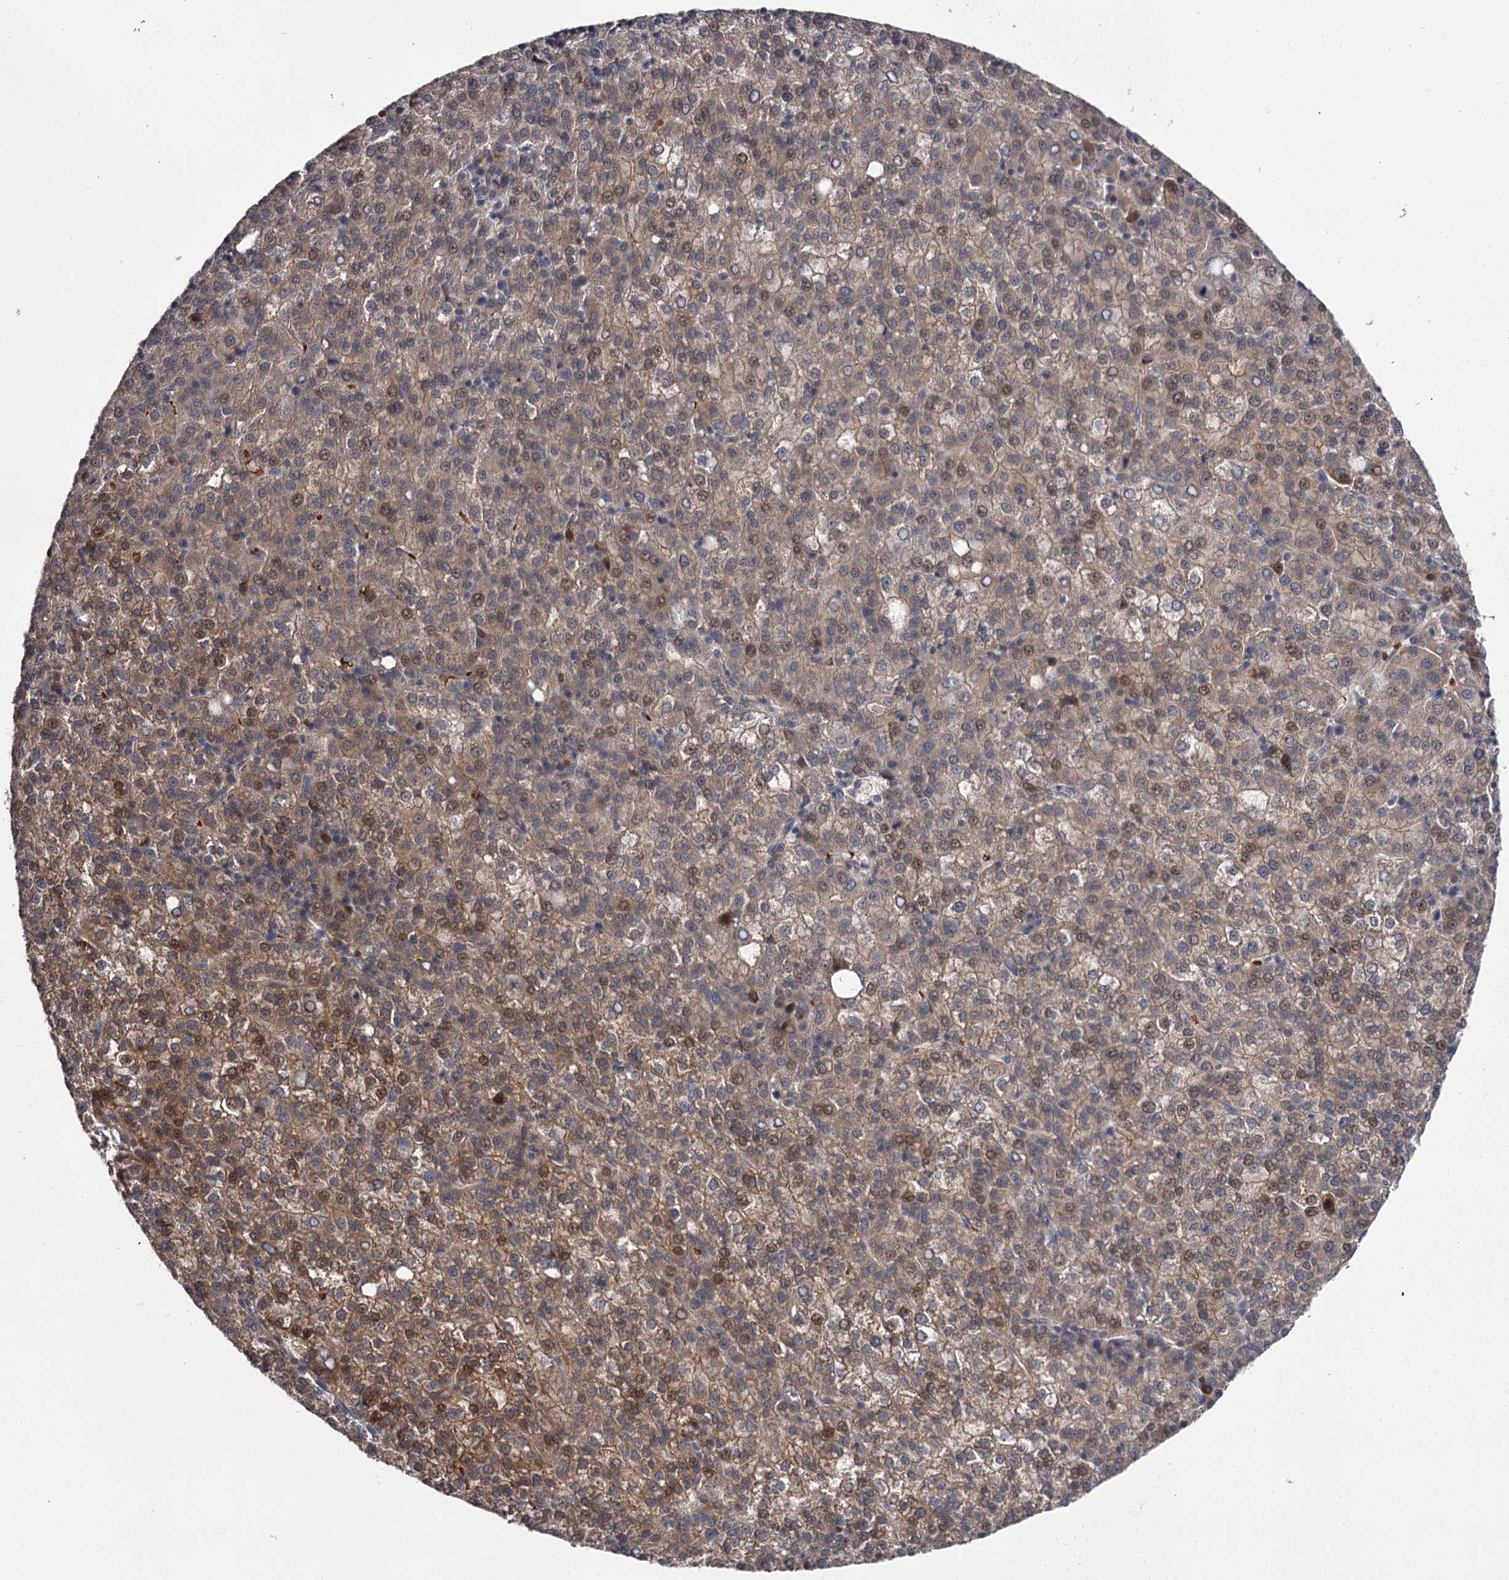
{"staining": {"intensity": "moderate", "quantity": ">75%", "location": "cytoplasmic/membranous,nuclear"}, "tissue": "liver cancer", "cell_type": "Tumor cells", "image_type": "cancer", "snomed": [{"axis": "morphology", "description": "Carcinoma, Hepatocellular, NOS"}, {"axis": "topography", "description": "Liver"}], "caption": "Immunohistochemical staining of liver hepatocellular carcinoma shows moderate cytoplasmic/membranous and nuclear protein positivity in about >75% of tumor cells.", "gene": "RASSF6", "patient": {"sex": "female", "age": 58}}